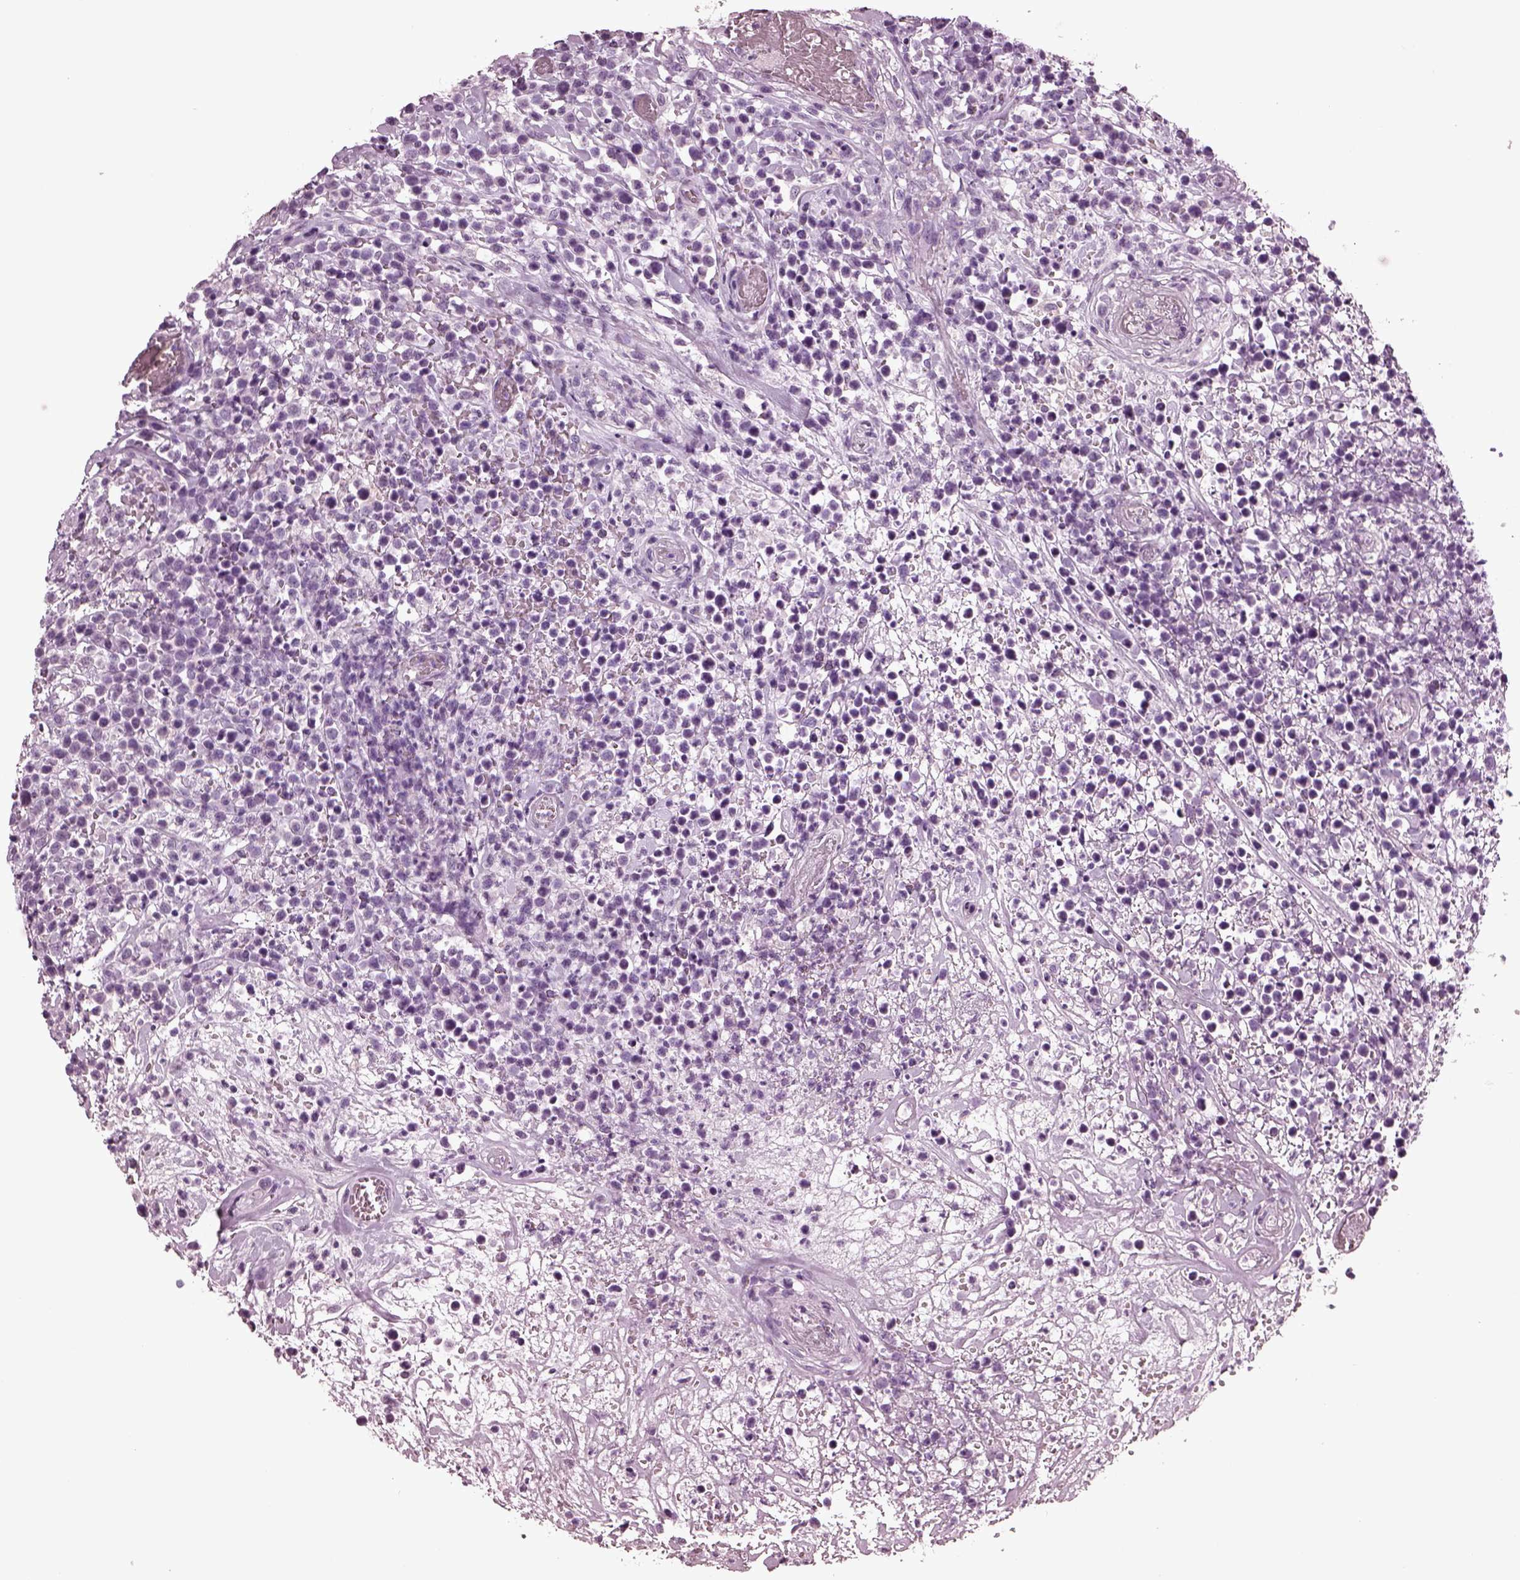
{"staining": {"intensity": "negative", "quantity": "none", "location": "none"}, "tissue": "lymphoma", "cell_type": "Tumor cells", "image_type": "cancer", "snomed": [{"axis": "morphology", "description": "Malignant lymphoma, non-Hodgkin's type, High grade"}, {"axis": "topography", "description": "Soft tissue"}], "caption": "An image of malignant lymphoma, non-Hodgkin's type (high-grade) stained for a protein exhibits no brown staining in tumor cells. (DAB immunohistochemistry with hematoxylin counter stain).", "gene": "SLC6A17", "patient": {"sex": "female", "age": 56}}